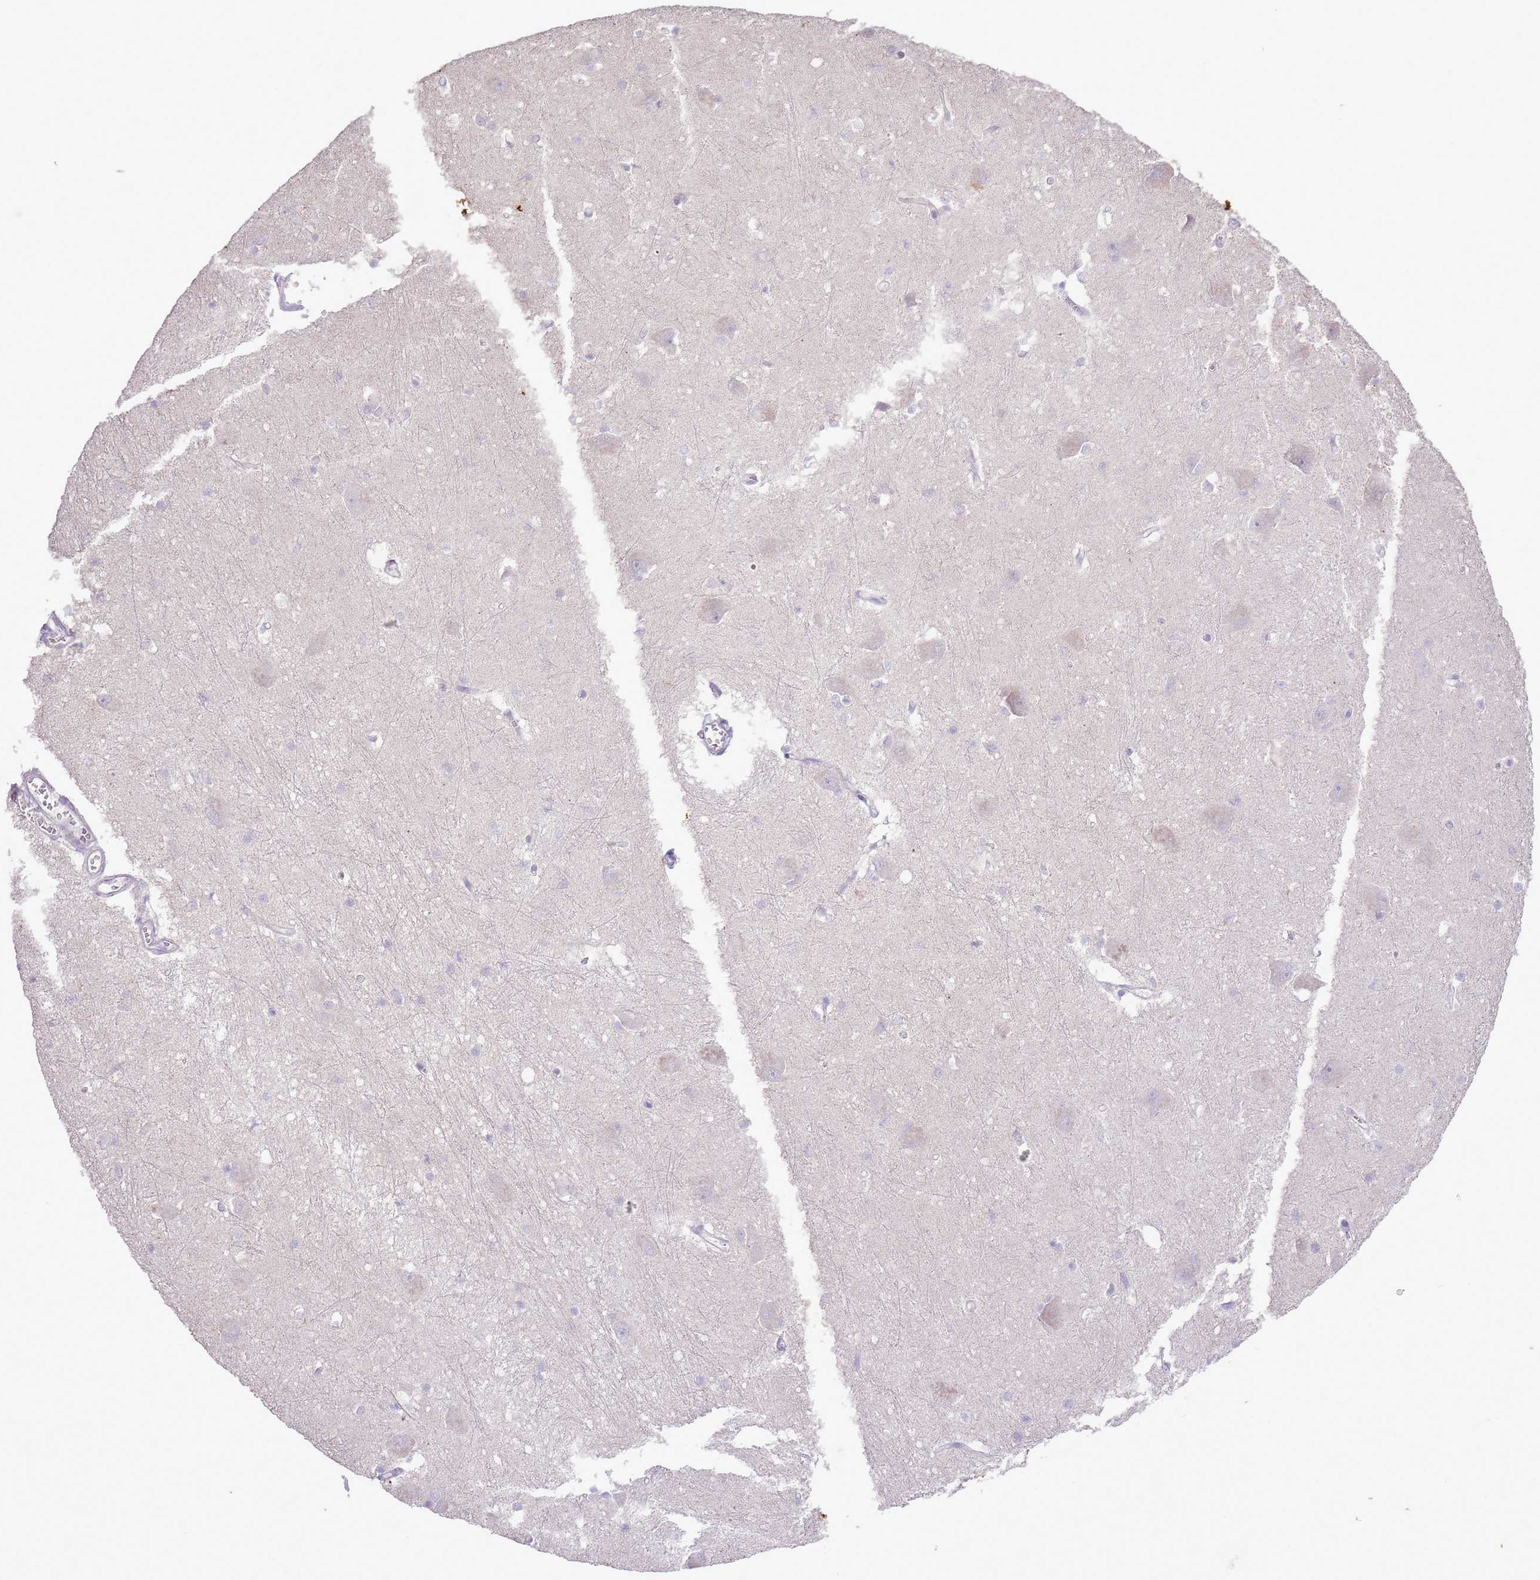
{"staining": {"intensity": "negative", "quantity": "none", "location": "none"}, "tissue": "caudate", "cell_type": "Glial cells", "image_type": "normal", "snomed": [{"axis": "morphology", "description": "Normal tissue, NOS"}, {"axis": "topography", "description": "Lateral ventricle wall"}], "caption": "Human caudate stained for a protein using IHC demonstrates no positivity in glial cells.", "gene": "GMNN", "patient": {"sex": "male", "age": 37}}